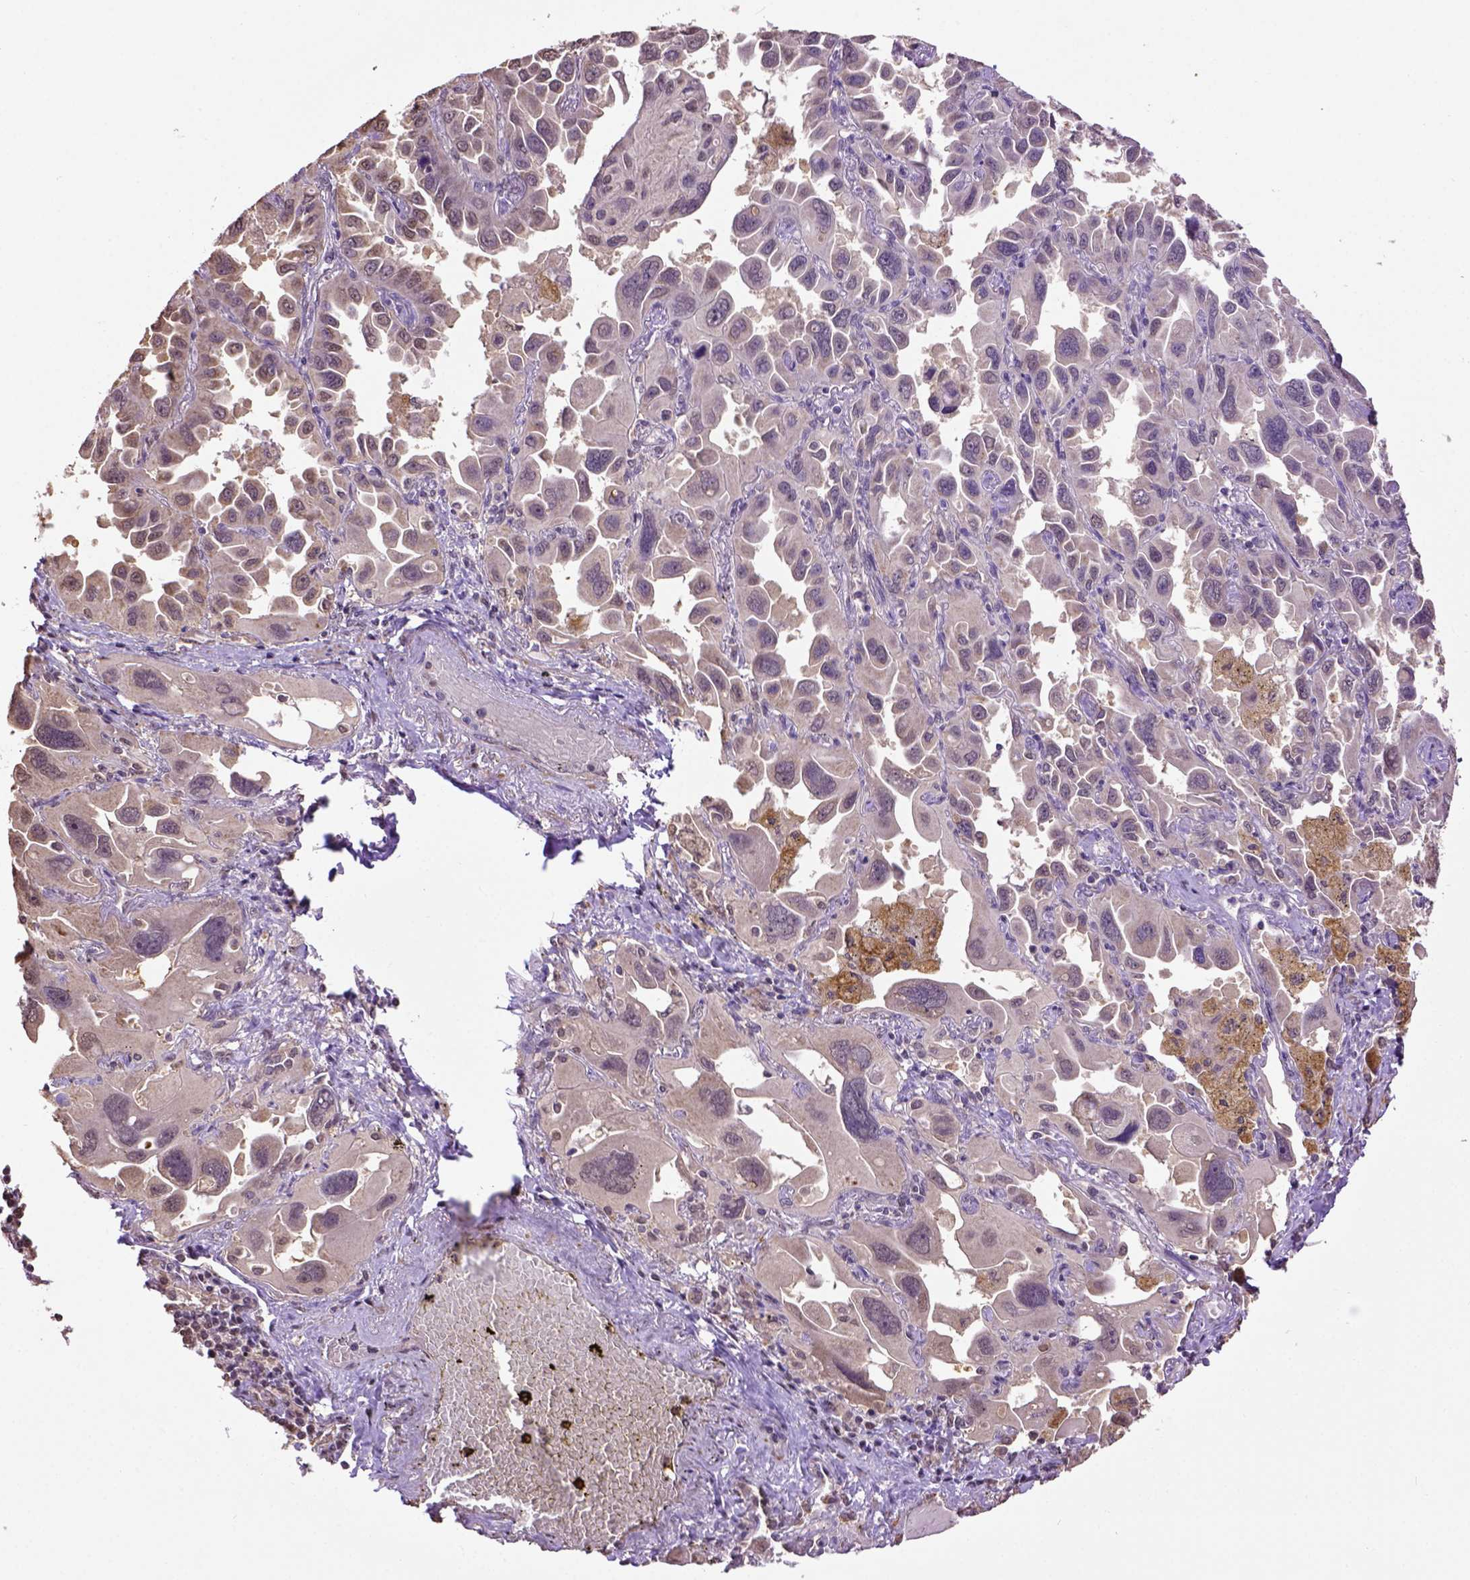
{"staining": {"intensity": "moderate", "quantity": "<25%", "location": "cytoplasmic/membranous"}, "tissue": "lung cancer", "cell_type": "Tumor cells", "image_type": "cancer", "snomed": [{"axis": "morphology", "description": "Adenocarcinoma, NOS"}, {"axis": "topography", "description": "Lung"}], "caption": "Immunohistochemistry (IHC) of human lung adenocarcinoma displays low levels of moderate cytoplasmic/membranous expression in about <25% of tumor cells.", "gene": "WDR17", "patient": {"sex": "male", "age": 64}}